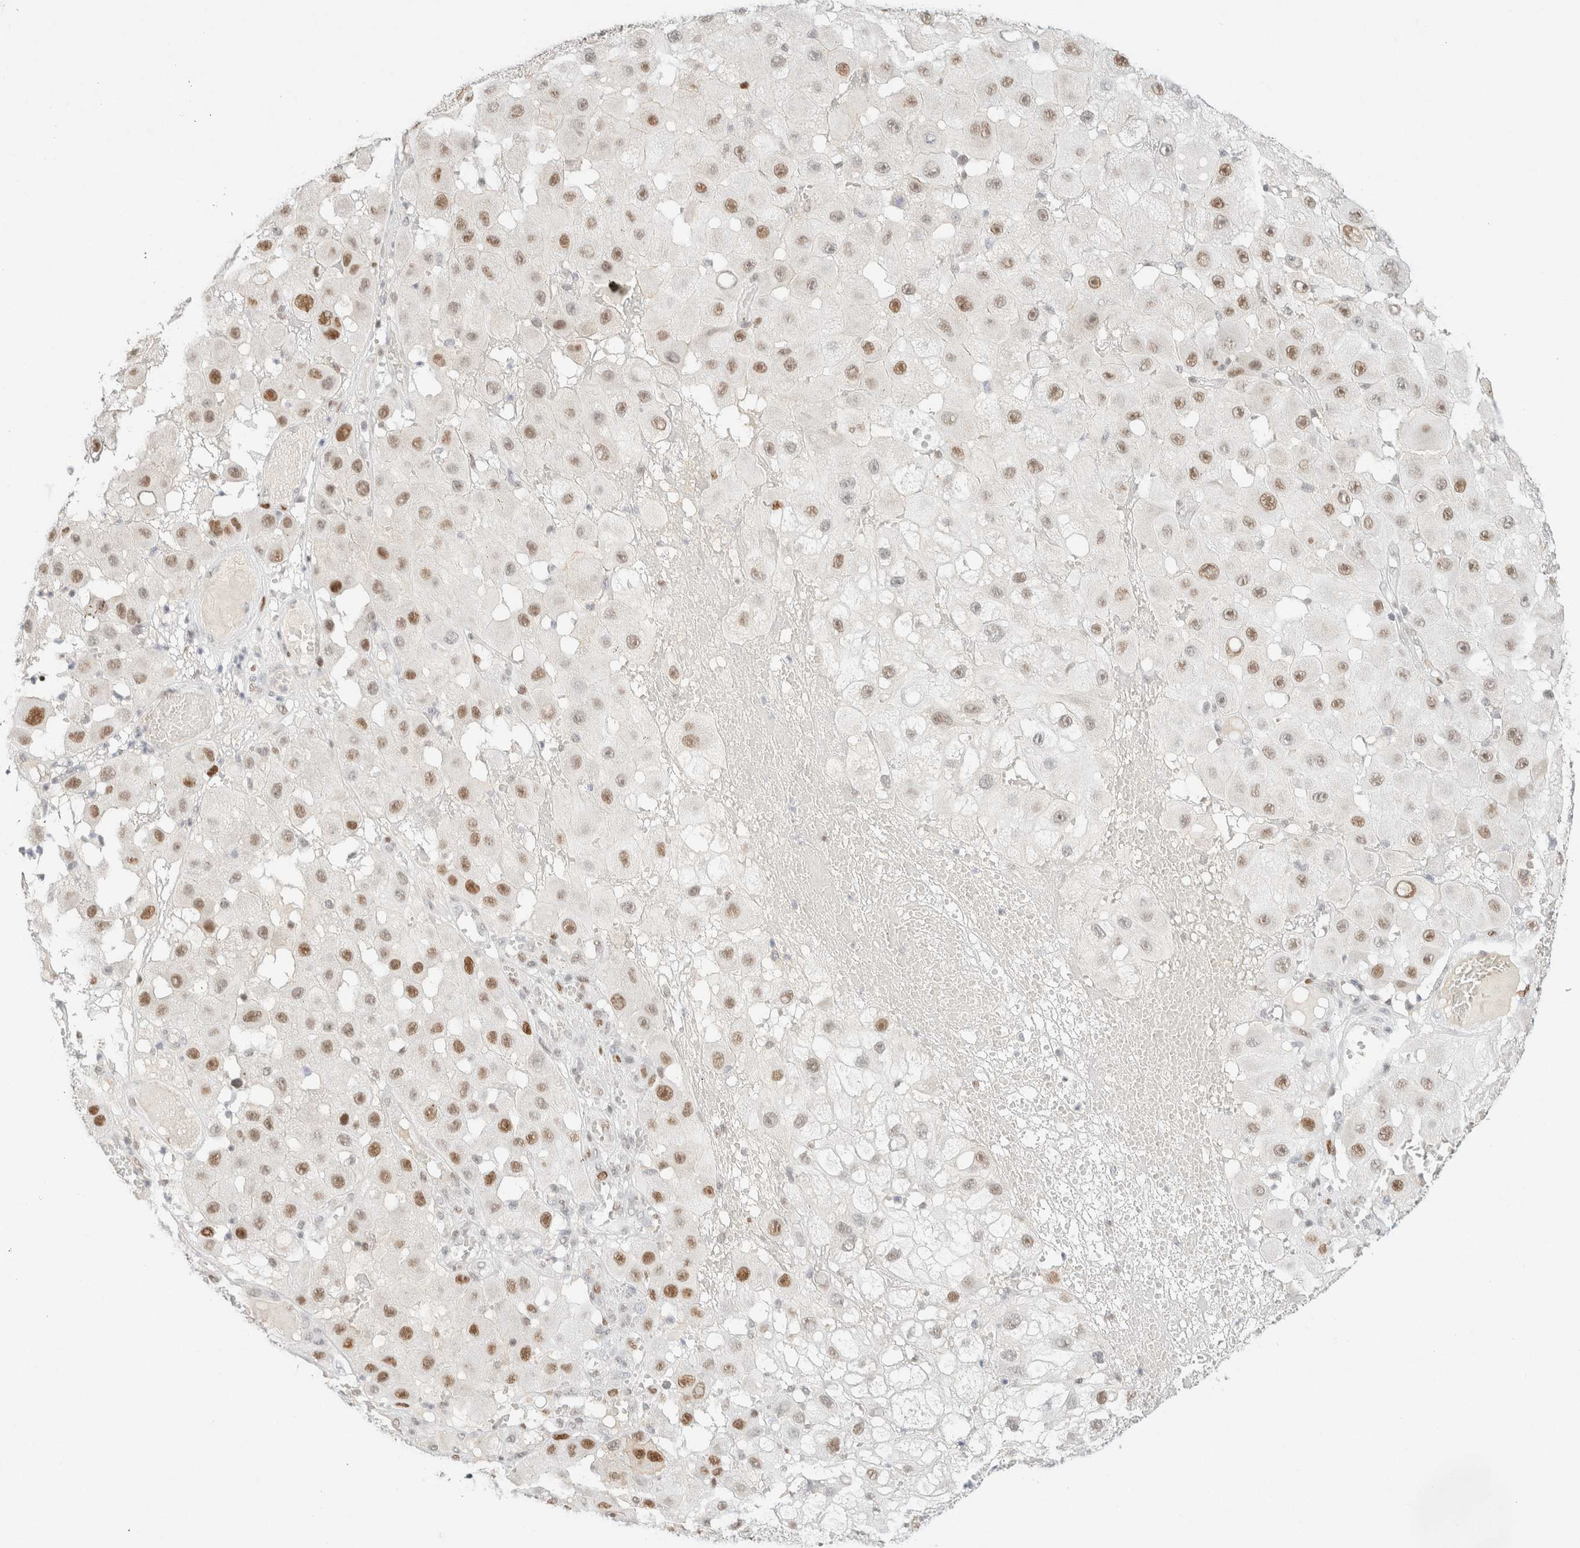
{"staining": {"intensity": "moderate", "quantity": ">75%", "location": "nuclear"}, "tissue": "melanoma", "cell_type": "Tumor cells", "image_type": "cancer", "snomed": [{"axis": "morphology", "description": "Malignant melanoma, NOS"}, {"axis": "topography", "description": "Skin"}], "caption": "Immunohistochemical staining of human malignant melanoma shows medium levels of moderate nuclear expression in about >75% of tumor cells.", "gene": "DDB2", "patient": {"sex": "female", "age": 81}}